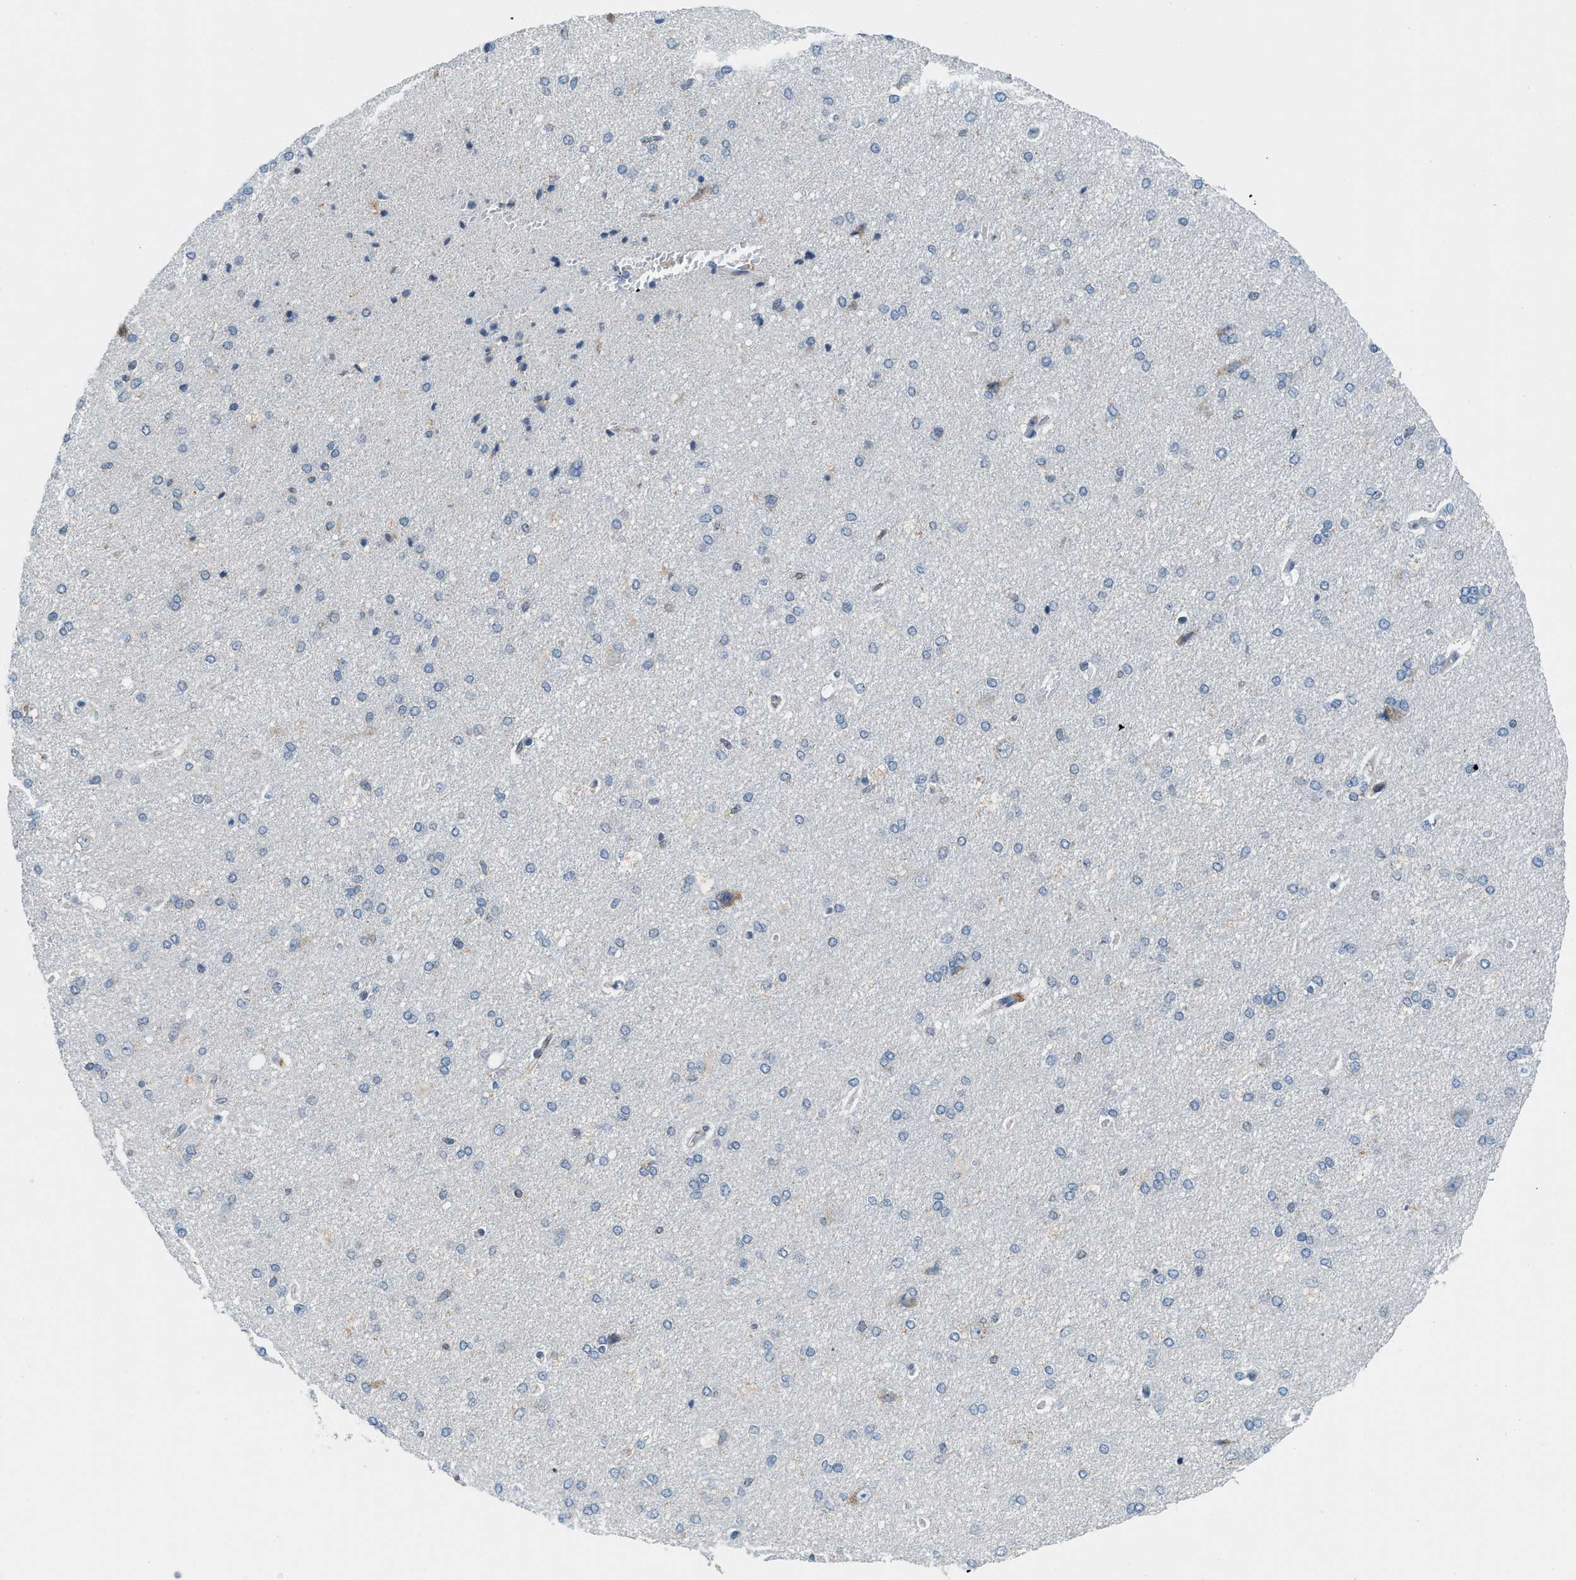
{"staining": {"intensity": "weak", "quantity": ">75%", "location": "cytoplasmic/membranous"}, "tissue": "cerebral cortex", "cell_type": "Endothelial cells", "image_type": "normal", "snomed": [{"axis": "morphology", "description": "Normal tissue, NOS"}, {"axis": "topography", "description": "Cerebral cortex"}], "caption": "About >75% of endothelial cells in unremarkable human cerebral cortex reveal weak cytoplasmic/membranous protein positivity as visualized by brown immunohistochemical staining.", "gene": "BCAP31", "patient": {"sex": "male", "age": 62}}